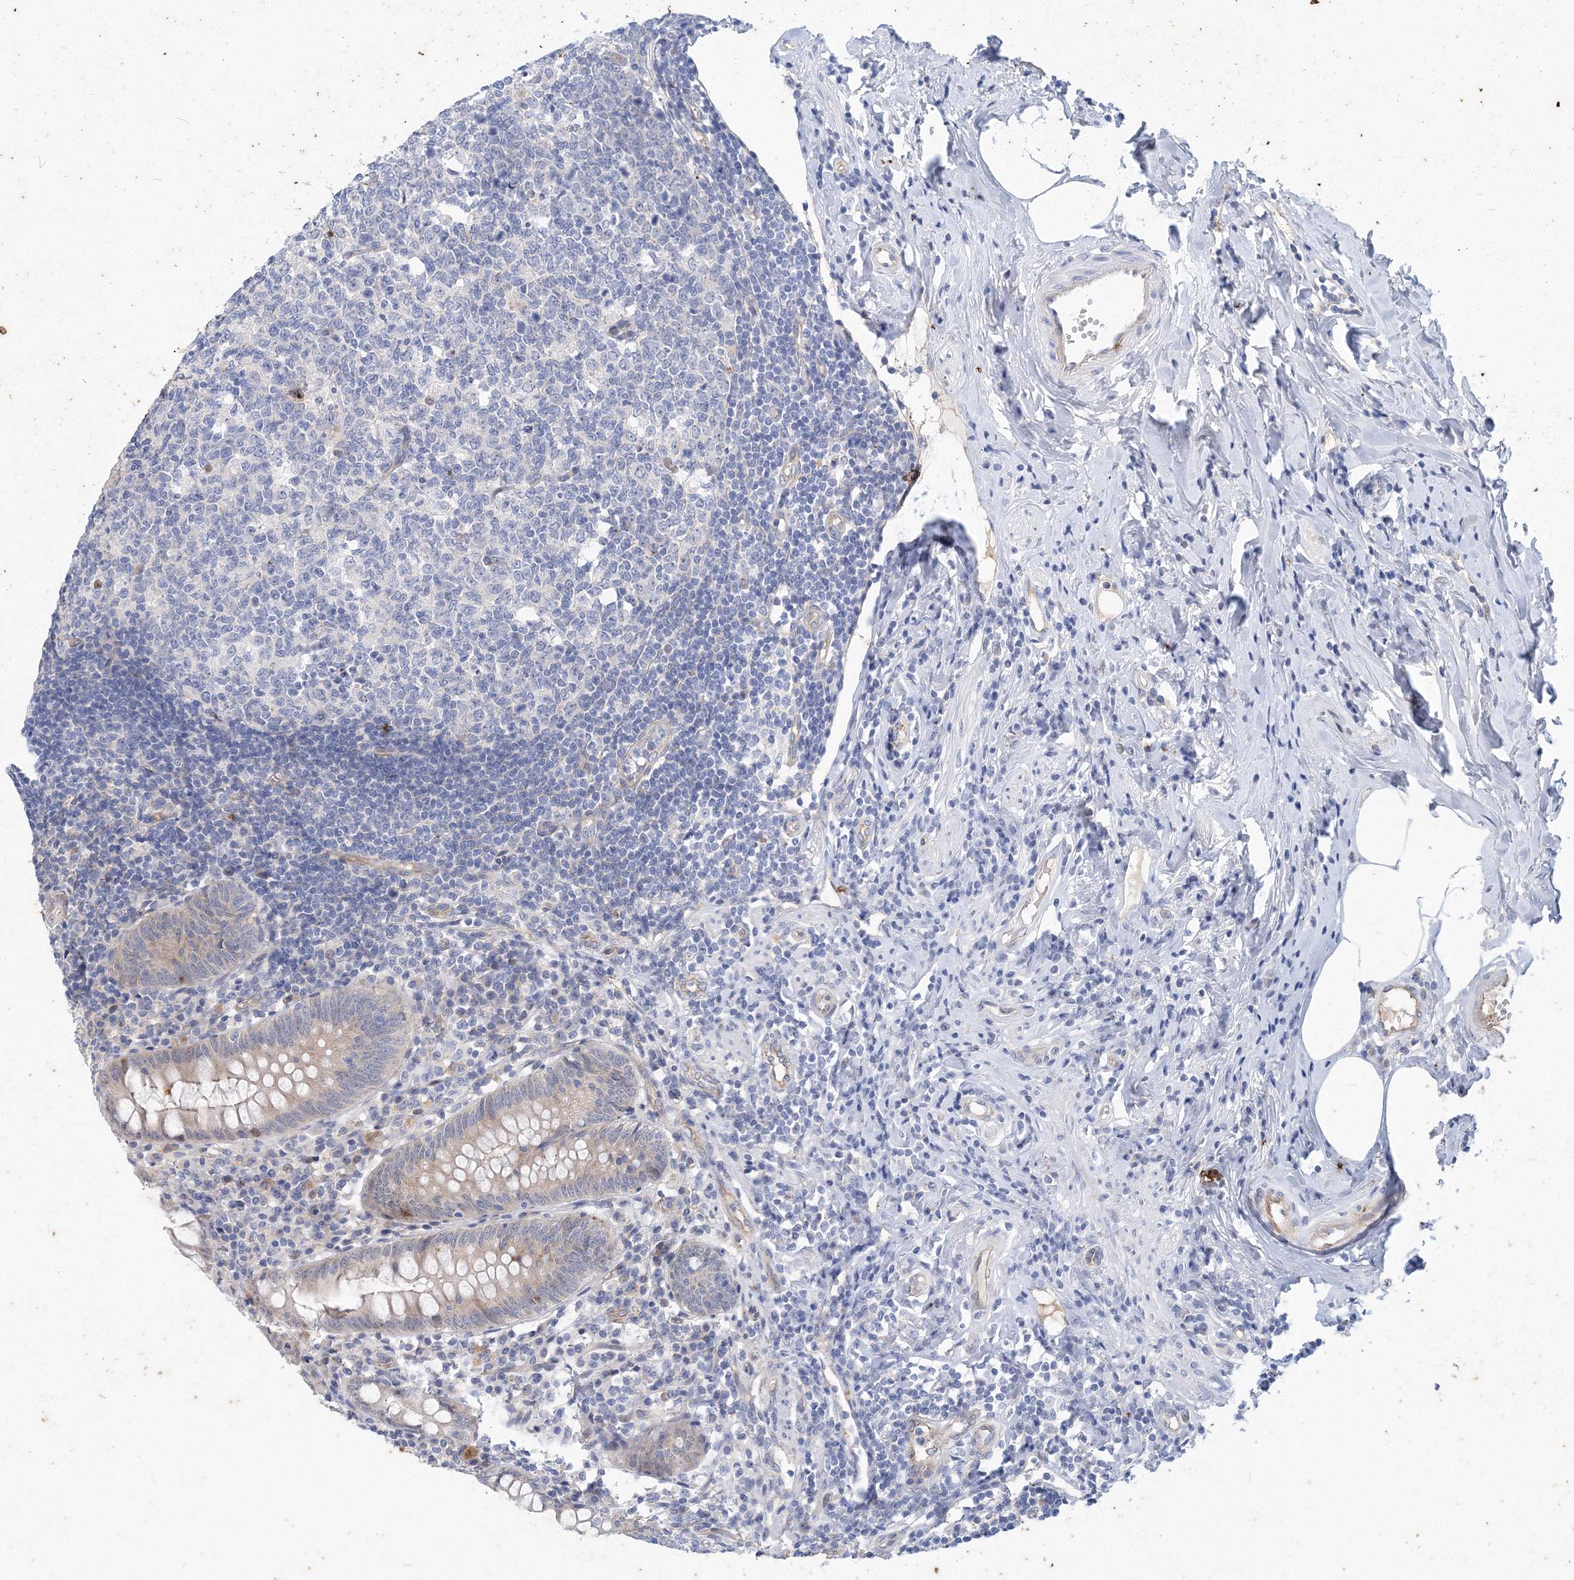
{"staining": {"intensity": "weak", "quantity": "25%-75%", "location": "cytoplasmic/membranous"}, "tissue": "appendix", "cell_type": "Glandular cells", "image_type": "normal", "snomed": [{"axis": "morphology", "description": "Normal tissue, NOS"}, {"axis": "topography", "description": "Appendix"}], "caption": "A high-resolution photomicrograph shows immunohistochemistry staining of unremarkable appendix, which demonstrates weak cytoplasmic/membranous expression in approximately 25%-75% of glandular cells.", "gene": "TANC1", "patient": {"sex": "female", "age": 54}}